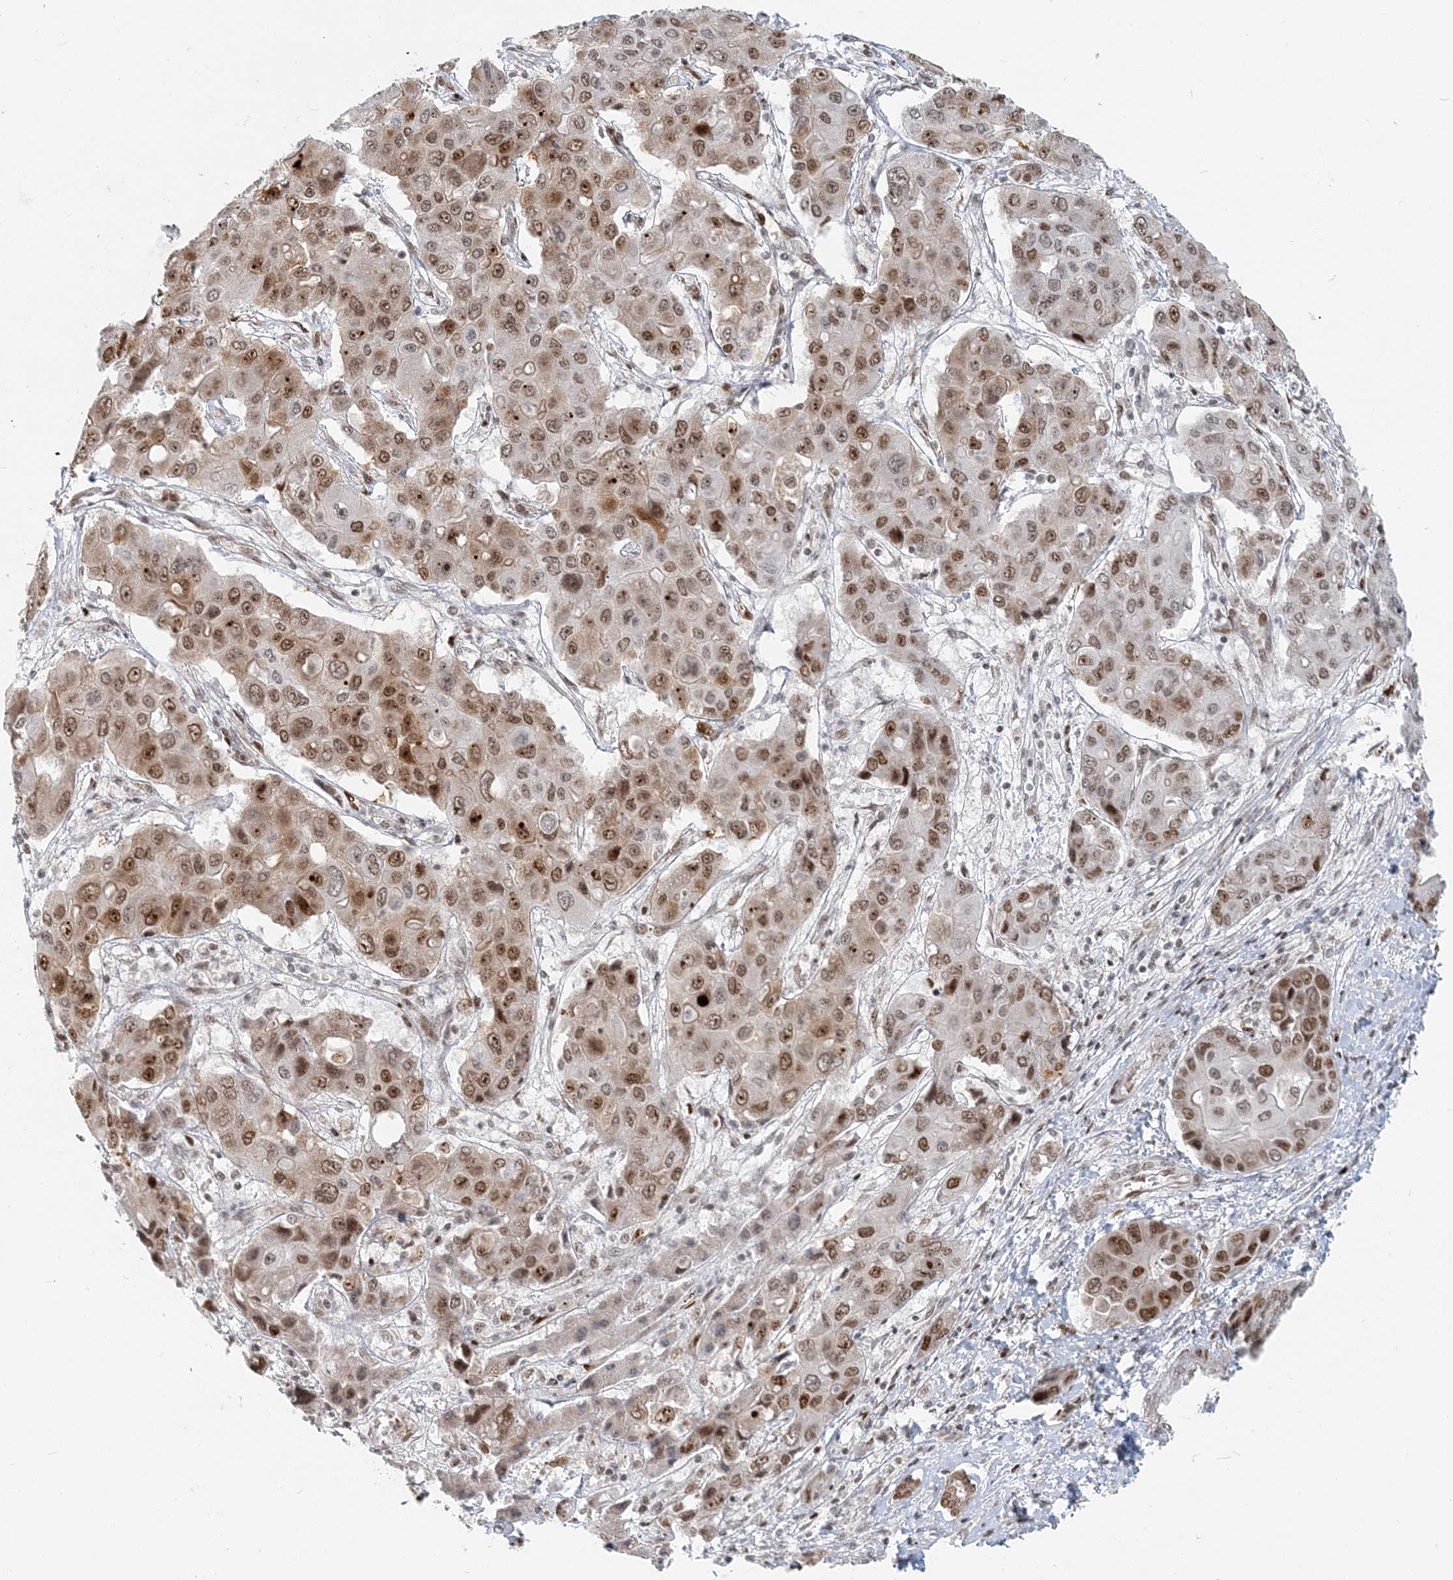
{"staining": {"intensity": "moderate", "quantity": ">75%", "location": "nuclear"}, "tissue": "liver cancer", "cell_type": "Tumor cells", "image_type": "cancer", "snomed": [{"axis": "morphology", "description": "Cholangiocarcinoma"}, {"axis": "topography", "description": "Liver"}], "caption": "Immunohistochemical staining of human liver cholangiocarcinoma demonstrates medium levels of moderate nuclear protein staining in approximately >75% of tumor cells.", "gene": "BAZ1B", "patient": {"sex": "male", "age": 67}}